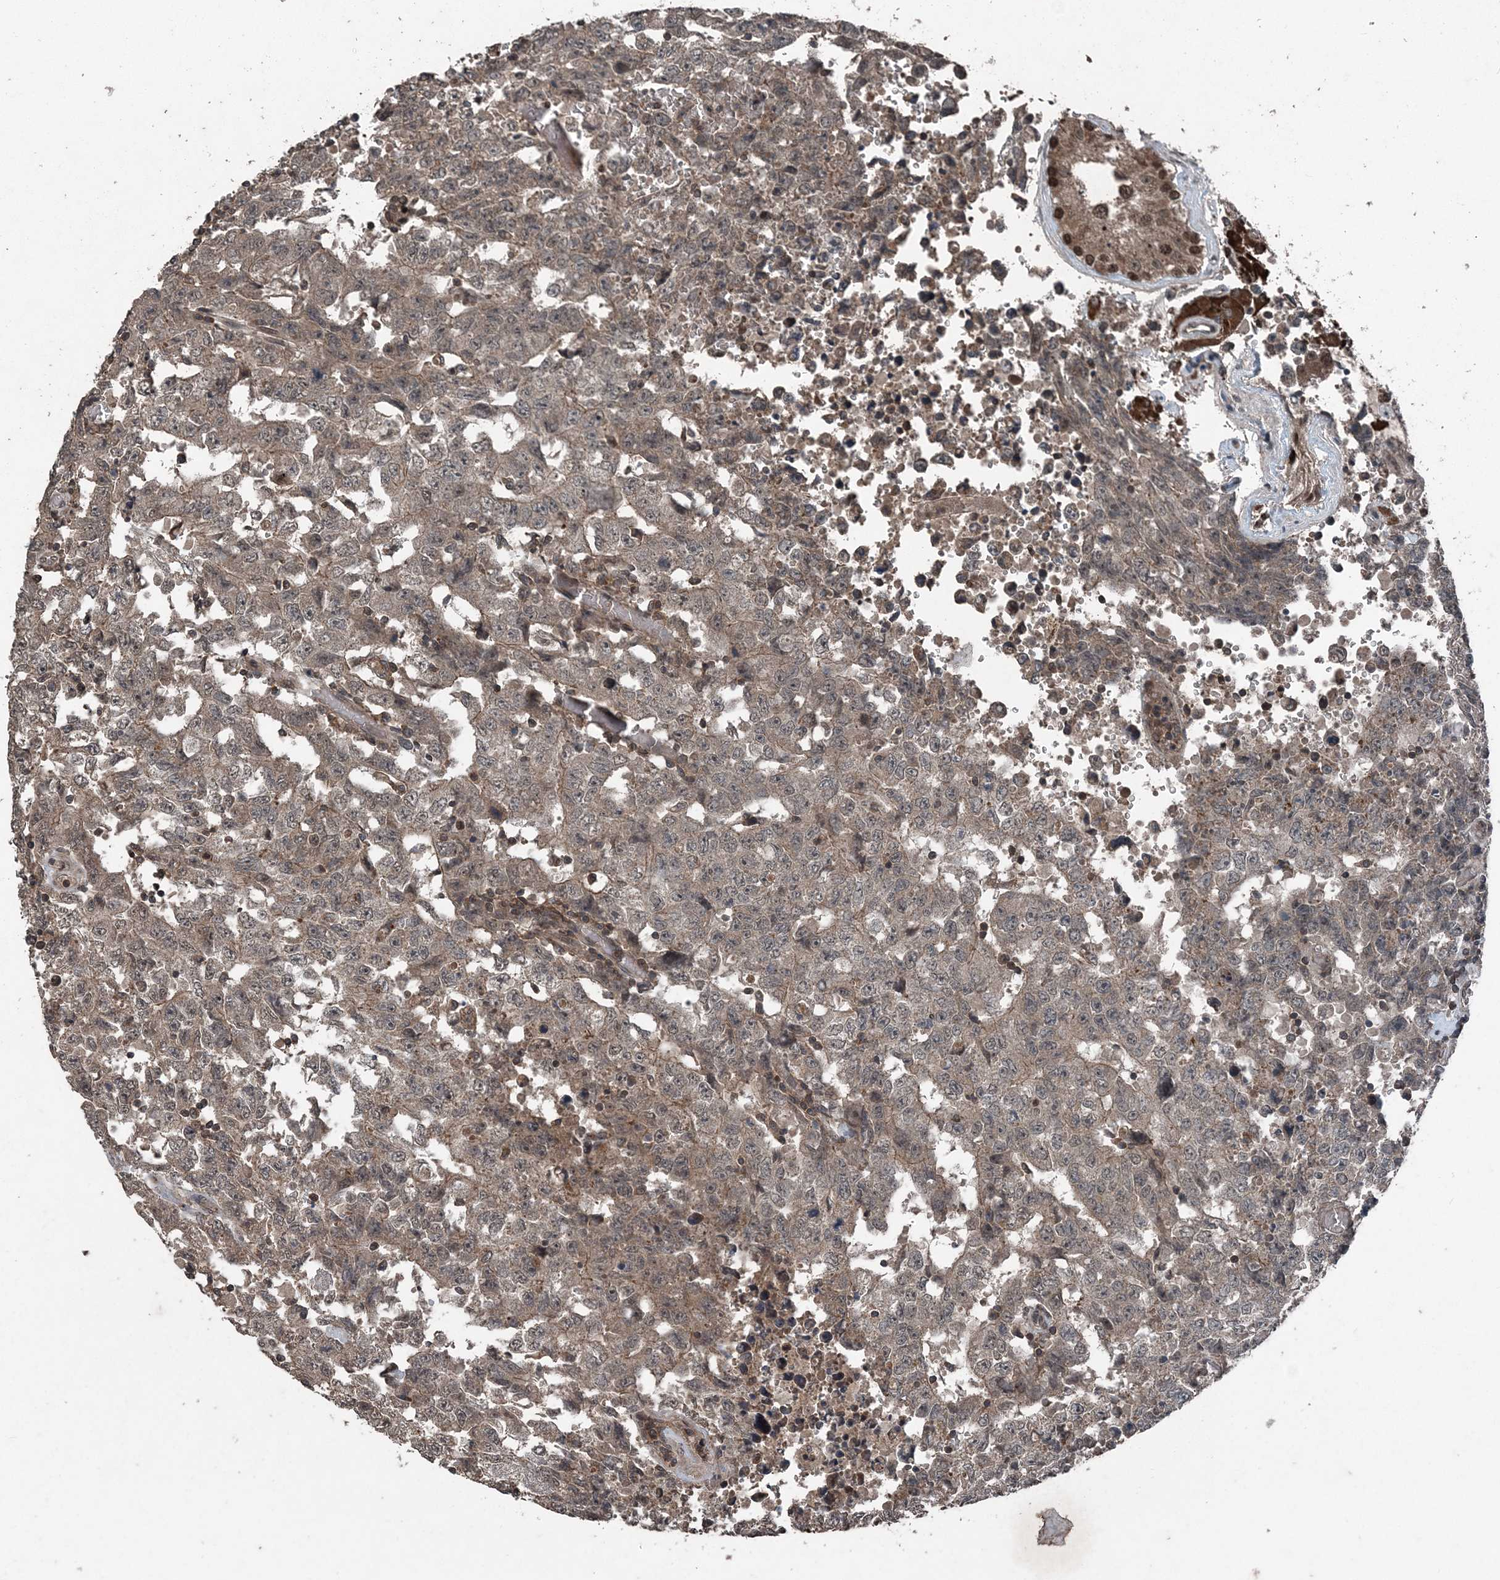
{"staining": {"intensity": "weak", "quantity": "25%-75%", "location": "cytoplasmic/membranous"}, "tissue": "testis cancer", "cell_type": "Tumor cells", "image_type": "cancer", "snomed": [{"axis": "morphology", "description": "Carcinoma, Embryonal, NOS"}, {"axis": "topography", "description": "Testis"}], "caption": "Testis cancer tissue displays weak cytoplasmic/membranous positivity in approximately 25%-75% of tumor cells, visualized by immunohistochemistry.", "gene": "CFL1", "patient": {"sex": "male", "age": 26}}